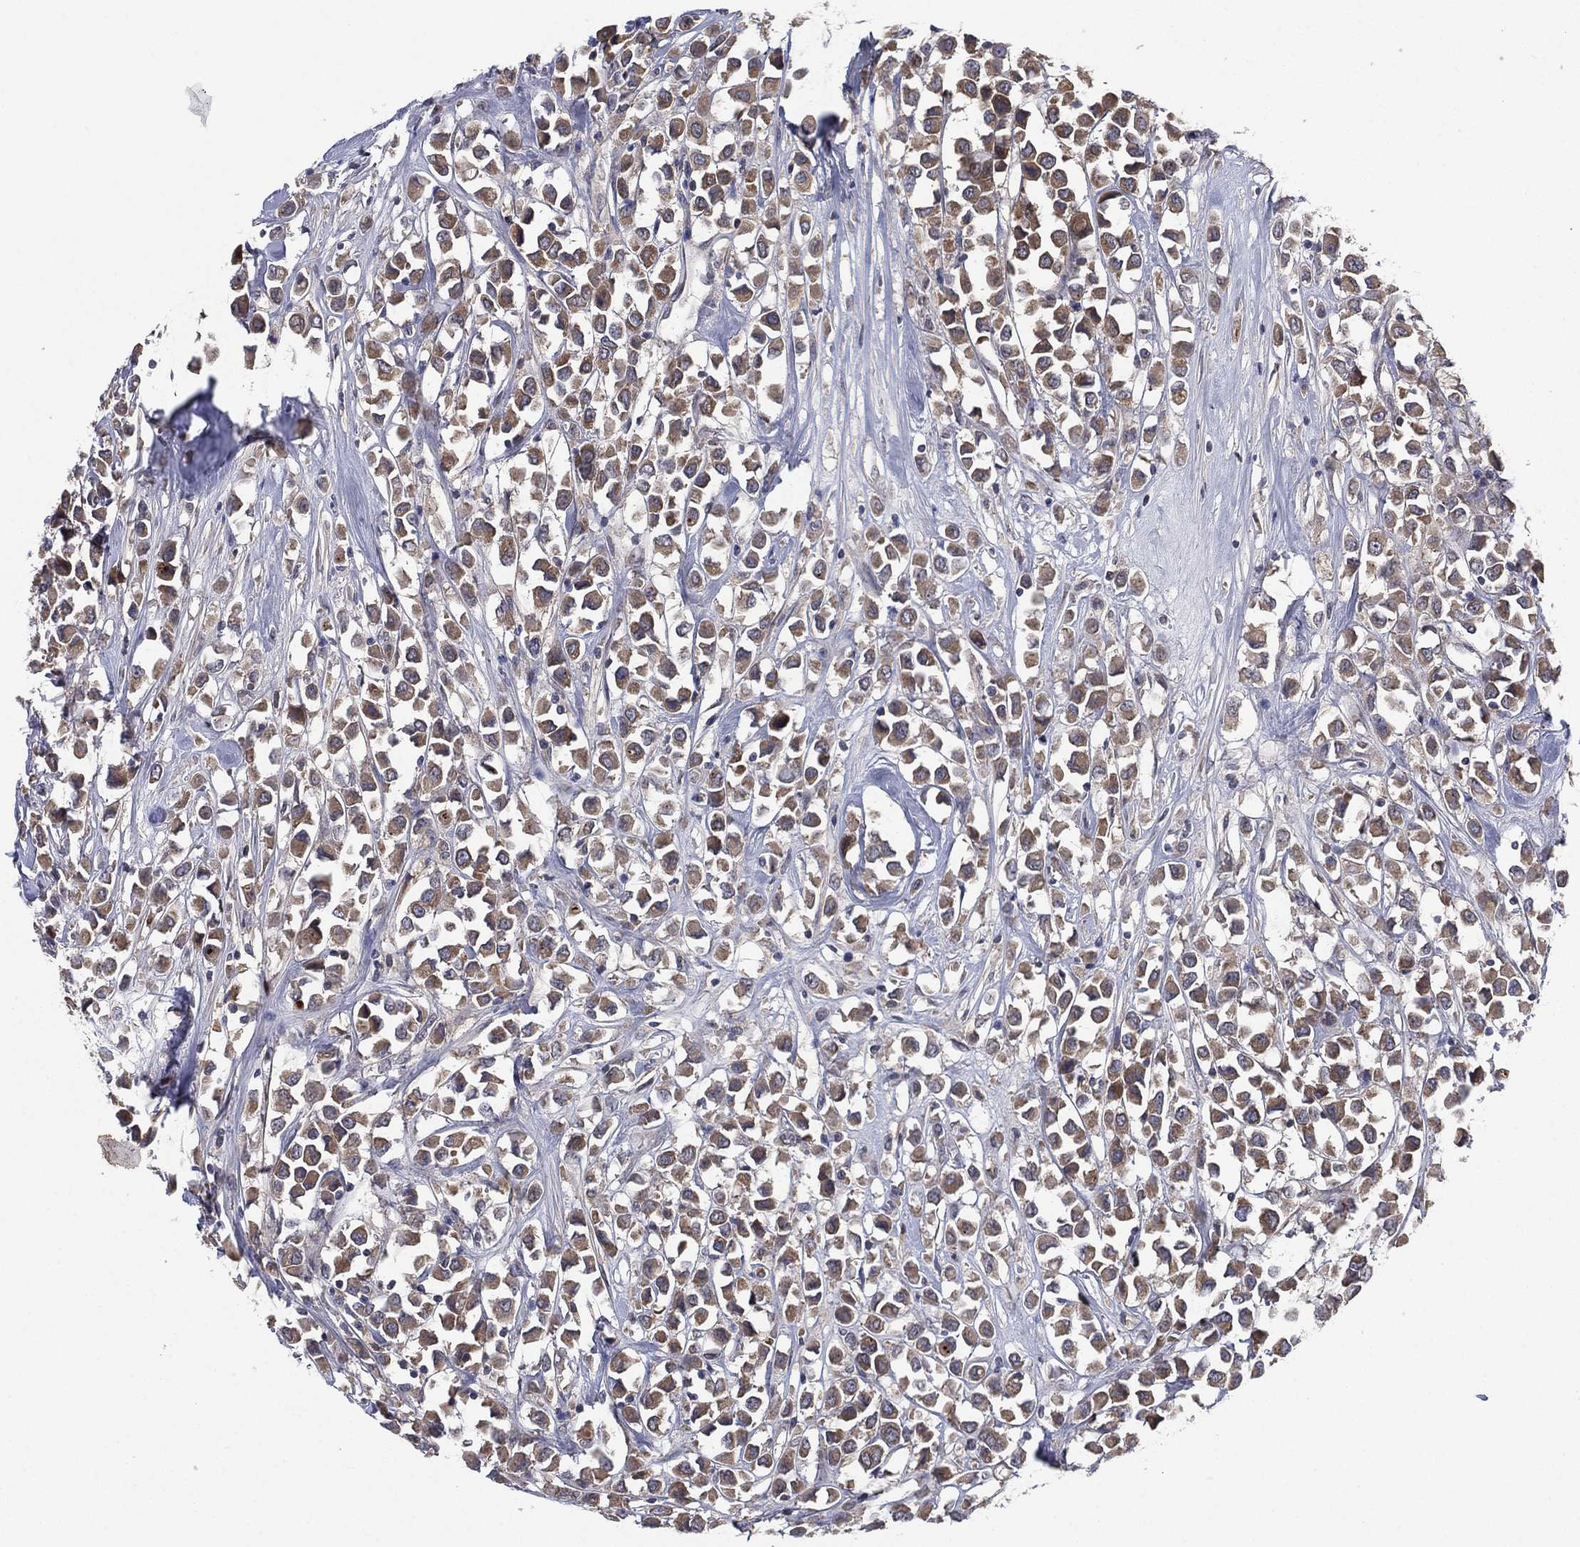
{"staining": {"intensity": "moderate", "quantity": "25%-75%", "location": "cytoplasmic/membranous"}, "tissue": "breast cancer", "cell_type": "Tumor cells", "image_type": "cancer", "snomed": [{"axis": "morphology", "description": "Duct carcinoma"}, {"axis": "topography", "description": "Breast"}], "caption": "This histopathology image demonstrates intraductal carcinoma (breast) stained with IHC to label a protein in brown. The cytoplasmic/membranous of tumor cells show moderate positivity for the protein. Nuclei are counter-stained blue.", "gene": "MPP7", "patient": {"sex": "female", "age": 61}}